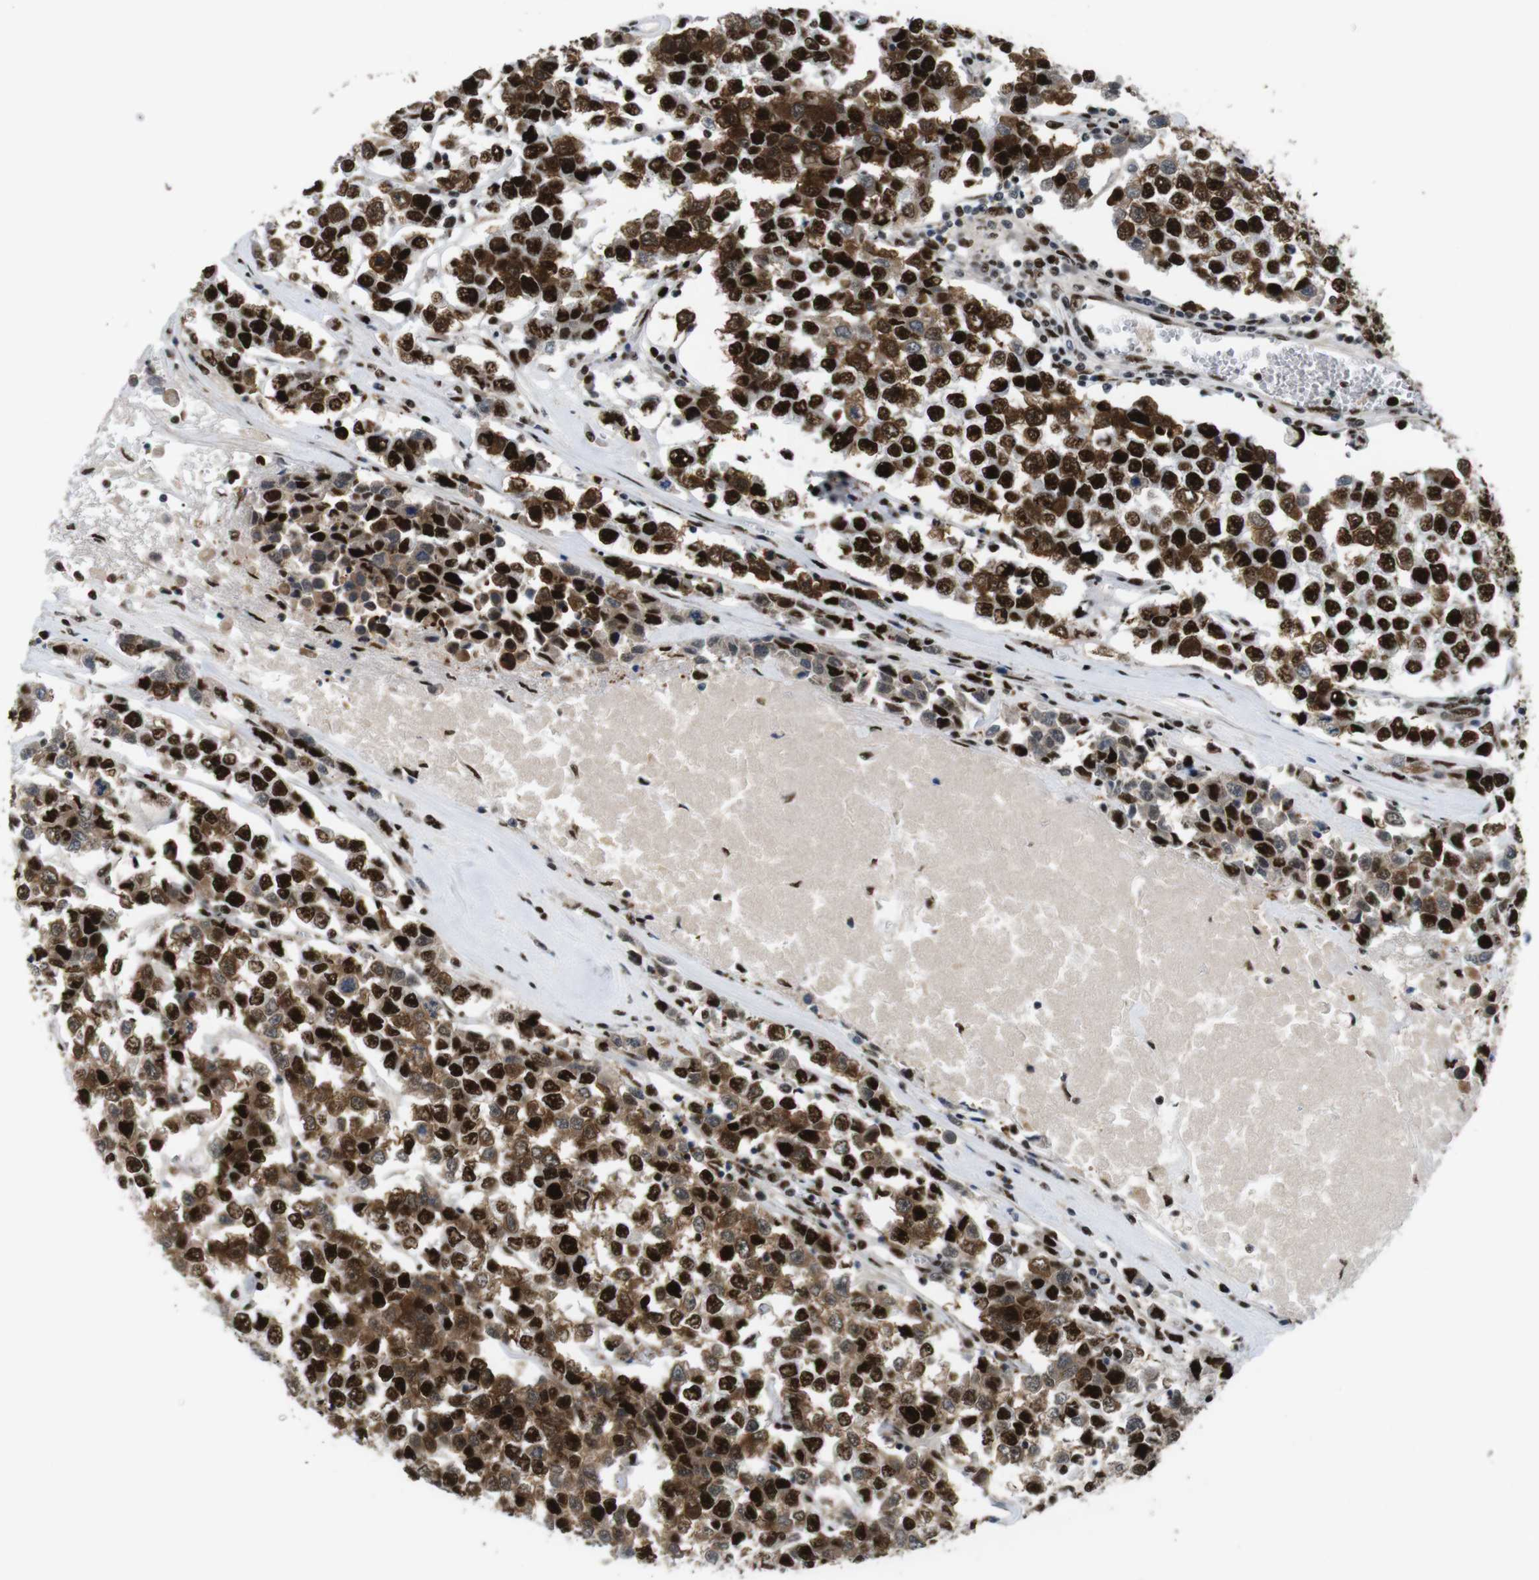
{"staining": {"intensity": "strong", "quantity": ">75%", "location": "cytoplasmic/membranous,nuclear"}, "tissue": "testis cancer", "cell_type": "Tumor cells", "image_type": "cancer", "snomed": [{"axis": "morphology", "description": "Seminoma, NOS"}, {"axis": "morphology", "description": "Carcinoma, Embryonal, NOS"}, {"axis": "topography", "description": "Testis"}], "caption": "The micrograph reveals immunohistochemical staining of testis cancer (embryonal carcinoma). There is strong cytoplasmic/membranous and nuclear staining is present in about >75% of tumor cells.", "gene": "PSME3", "patient": {"sex": "male", "age": 52}}